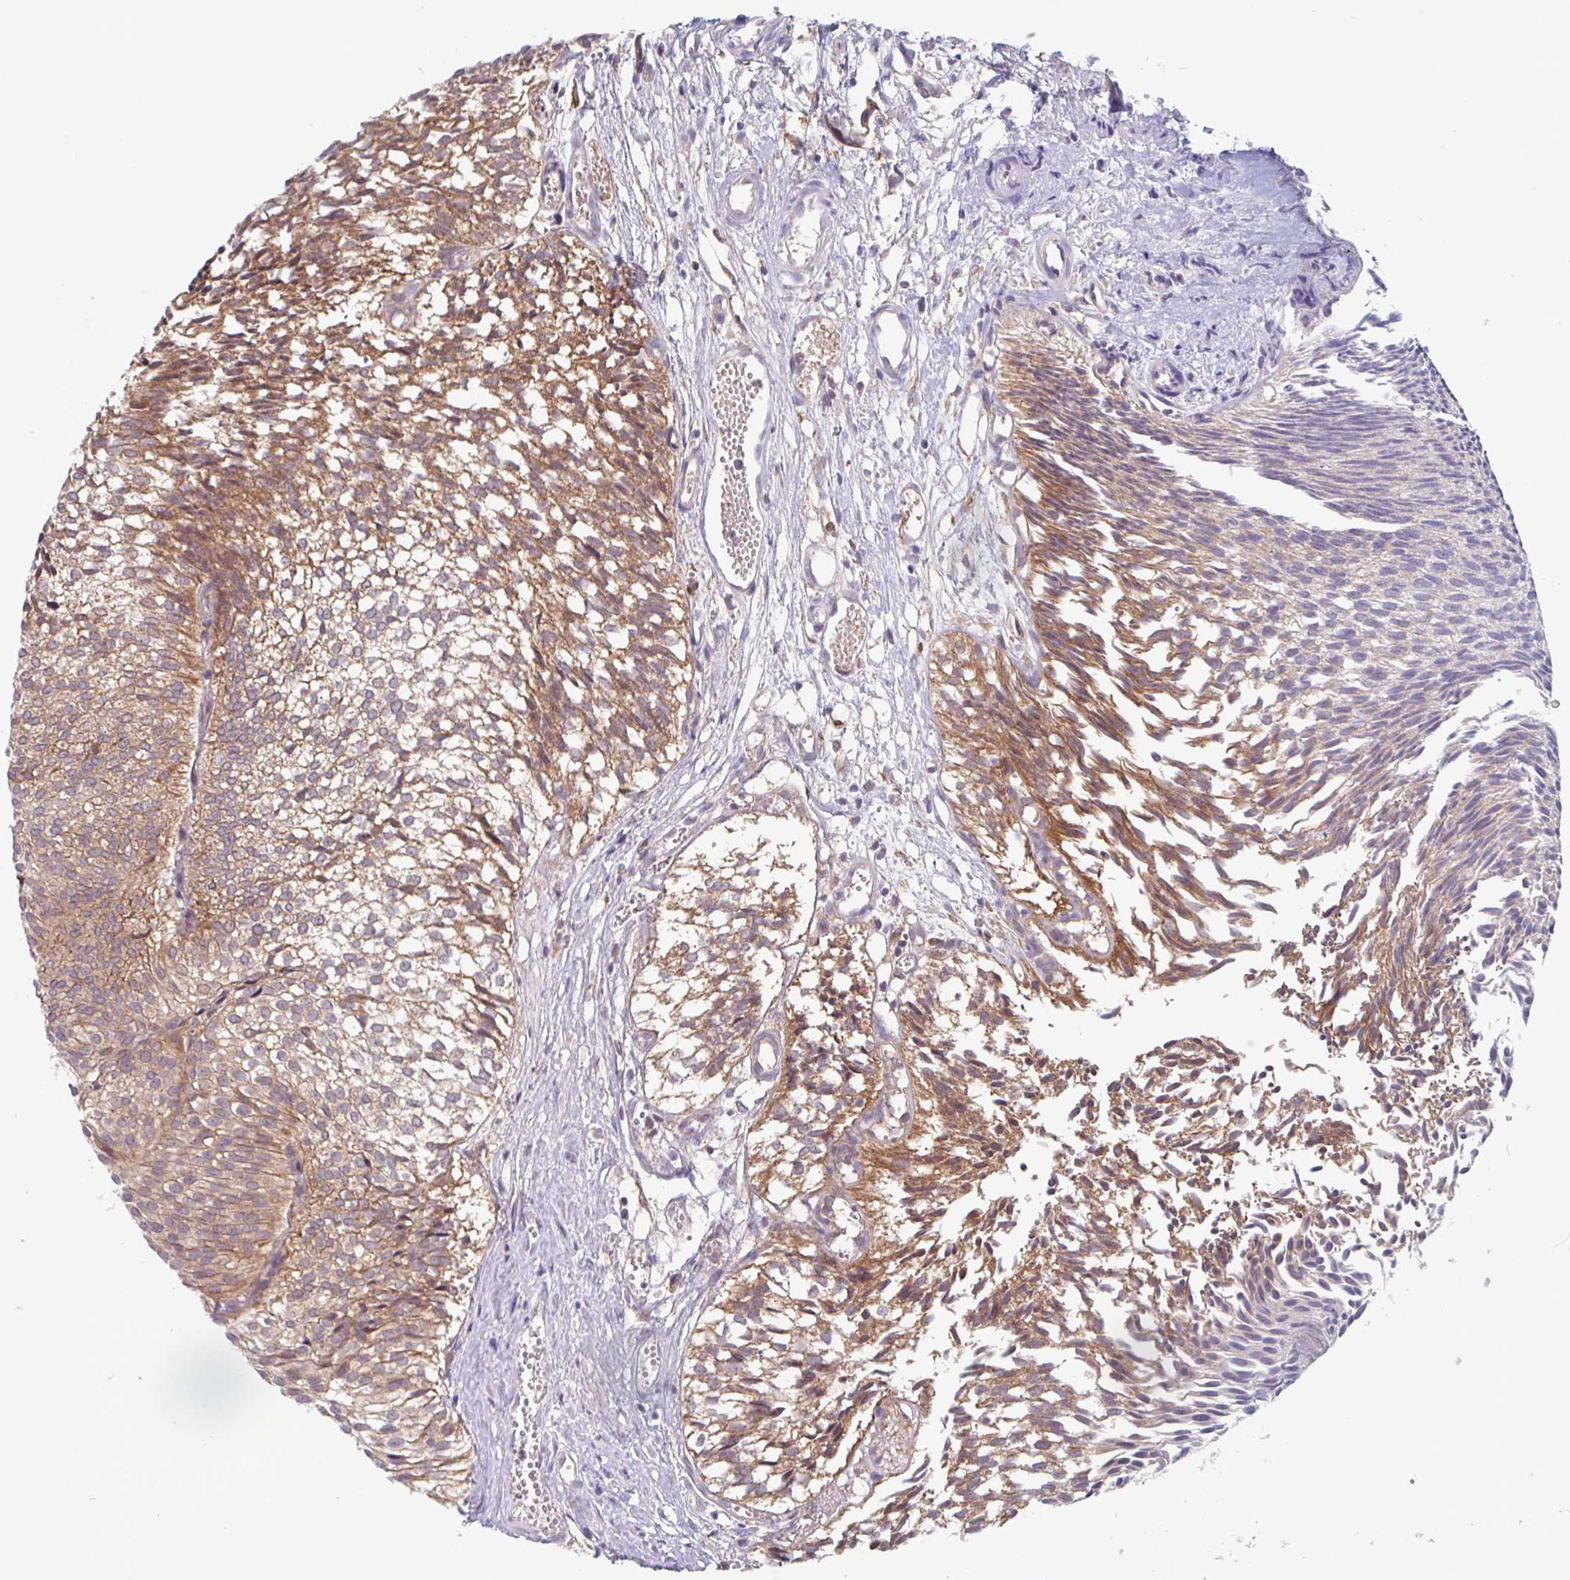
{"staining": {"intensity": "moderate", "quantity": ">75%", "location": "cytoplasmic/membranous"}, "tissue": "urothelial cancer", "cell_type": "Tumor cells", "image_type": "cancer", "snomed": [{"axis": "morphology", "description": "Urothelial carcinoma, Low grade"}, {"axis": "topography", "description": "Urinary bladder"}], "caption": "Moderate cytoplasmic/membranous staining for a protein is present in about >75% of tumor cells of urothelial cancer using immunohistochemistry (IHC).", "gene": "SURF1", "patient": {"sex": "male", "age": 91}}